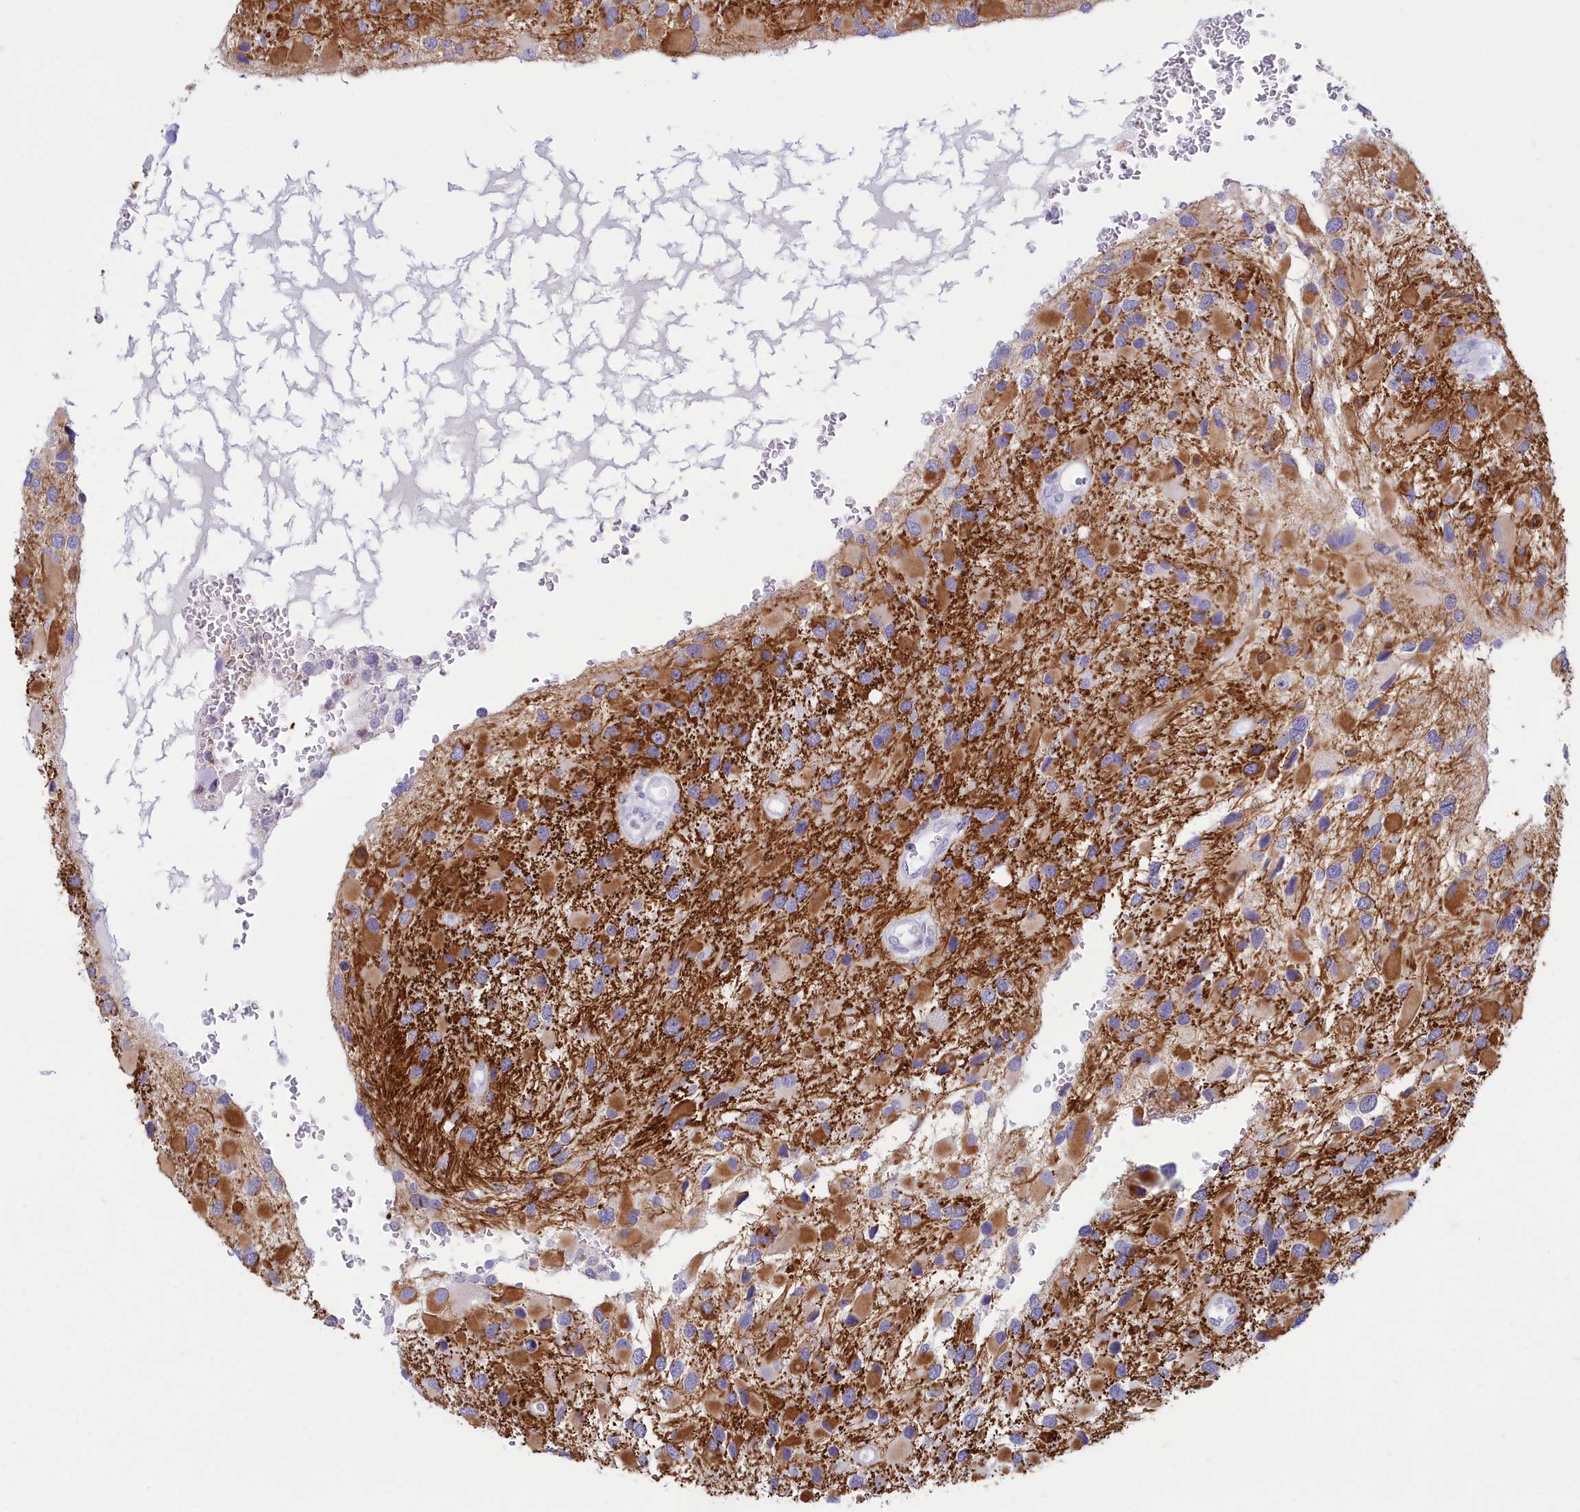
{"staining": {"intensity": "moderate", "quantity": ">75%", "location": "cytoplasmic/membranous"}, "tissue": "glioma", "cell_type": "Tumor cells", "image_type": "cancer", "snomed": [{"axis": "morphology", "description": "Glioma, malignant, High grade"}, {"axis": "topography", "description": "Brain"}], "caption": "Moderate cytoplasmic/membranous protein expression is appreciated in approximately >75% of tumor cells in high-grade glioma (malignant).", "gene": "SNX20", "patient": {"sex": "male", "age": 53}}